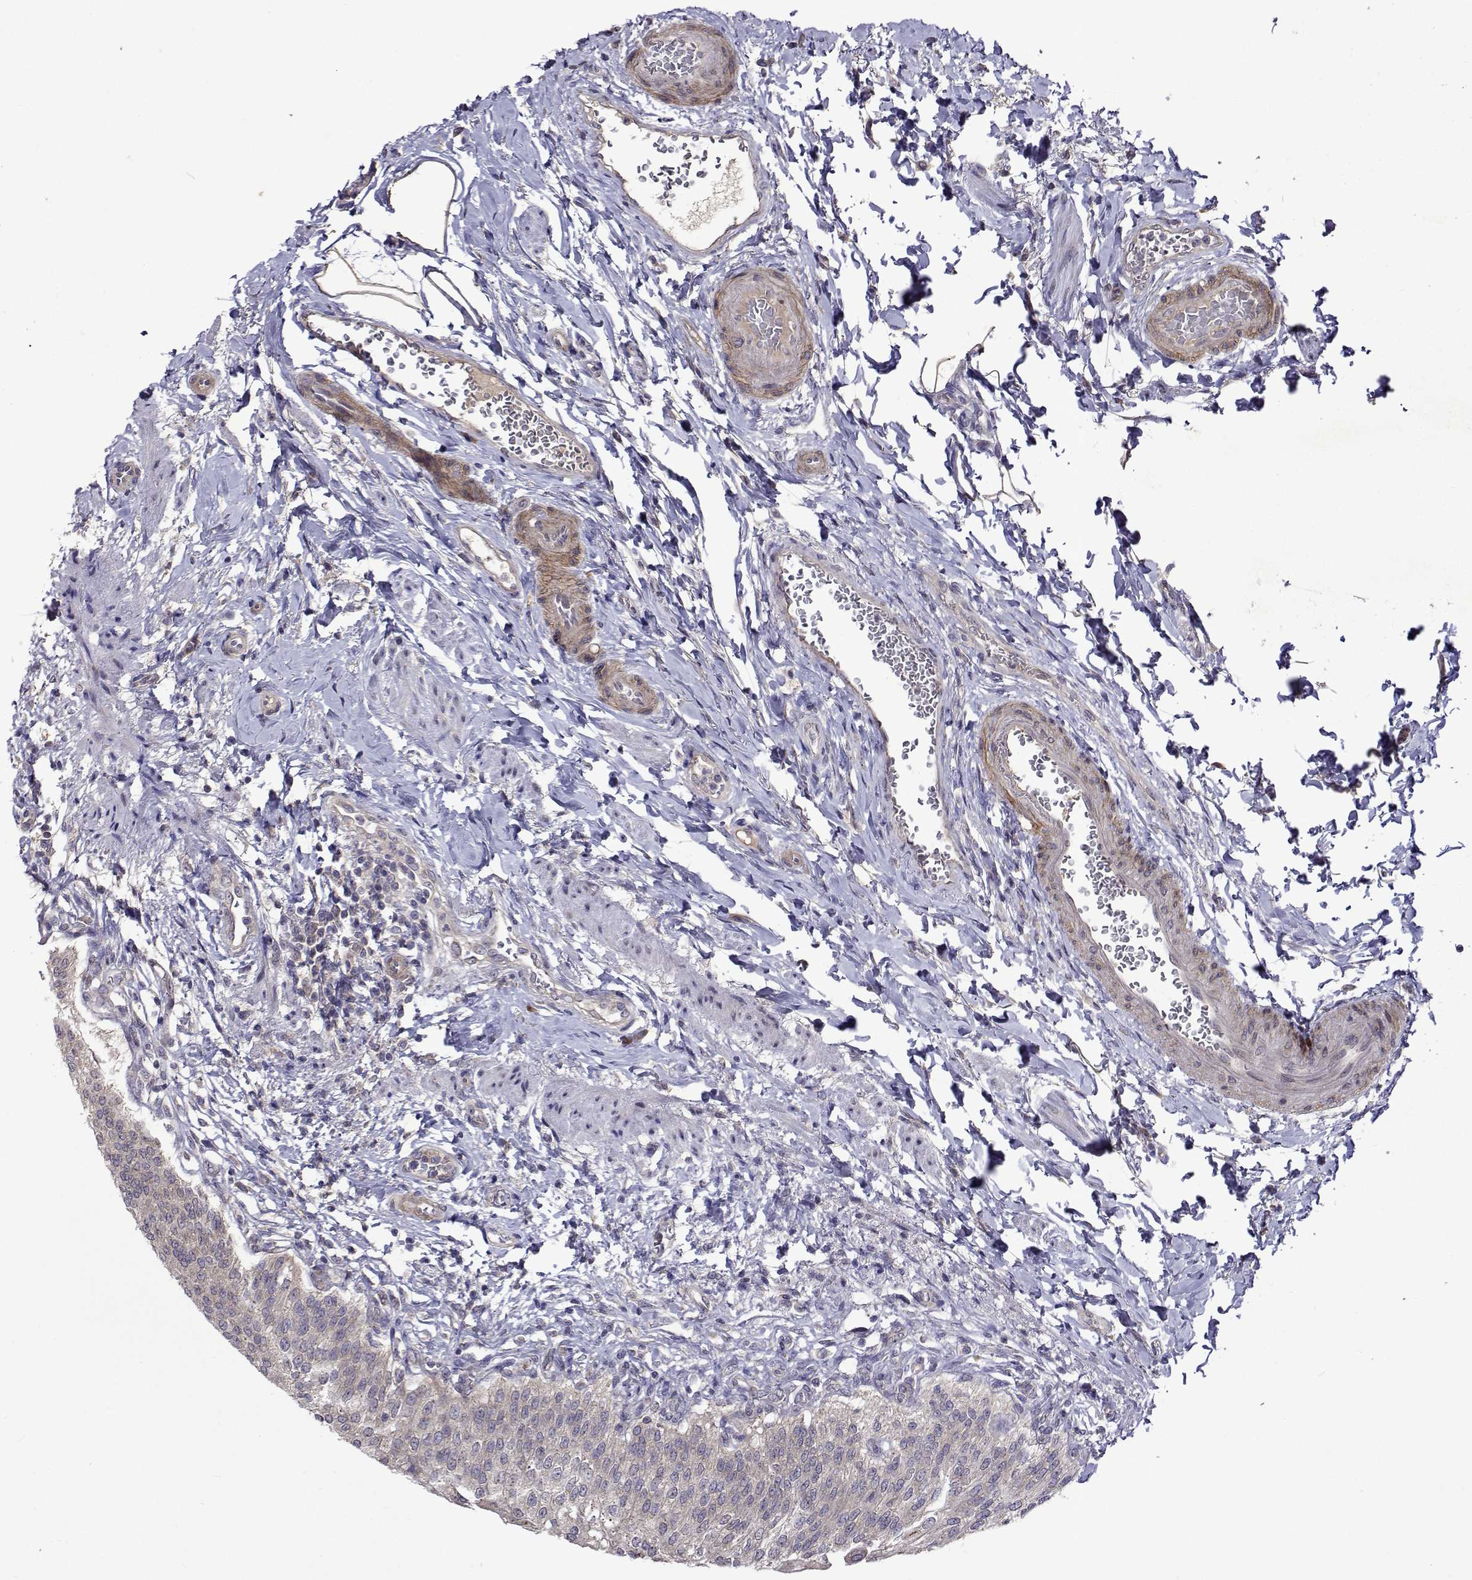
{"staining": {"intensity": "negative", "quantity": "none", "location": "none"}, "tissue": "urinary bladder", "cell_type": "Urothelial cells", "image_type": "normal", "snomed": [{"axis": "morphology", "description": "Normal tissue, NOS"}, {"axis": "topography", "description": "Urinary bladder"}, {"axis": "topography", "description": "Peripheral nerve tissue"}], "caption": "DAB immunohistochemical staining of unremarkable human urinary bladder displays no significant expression in urothelial cells. (DAB (3,3'-diaminobenzidine) immunohistochemistry with hematoxylin counter stain).", "gene": "TARBP2", "patient": {"sex": "female", "age": 60}}